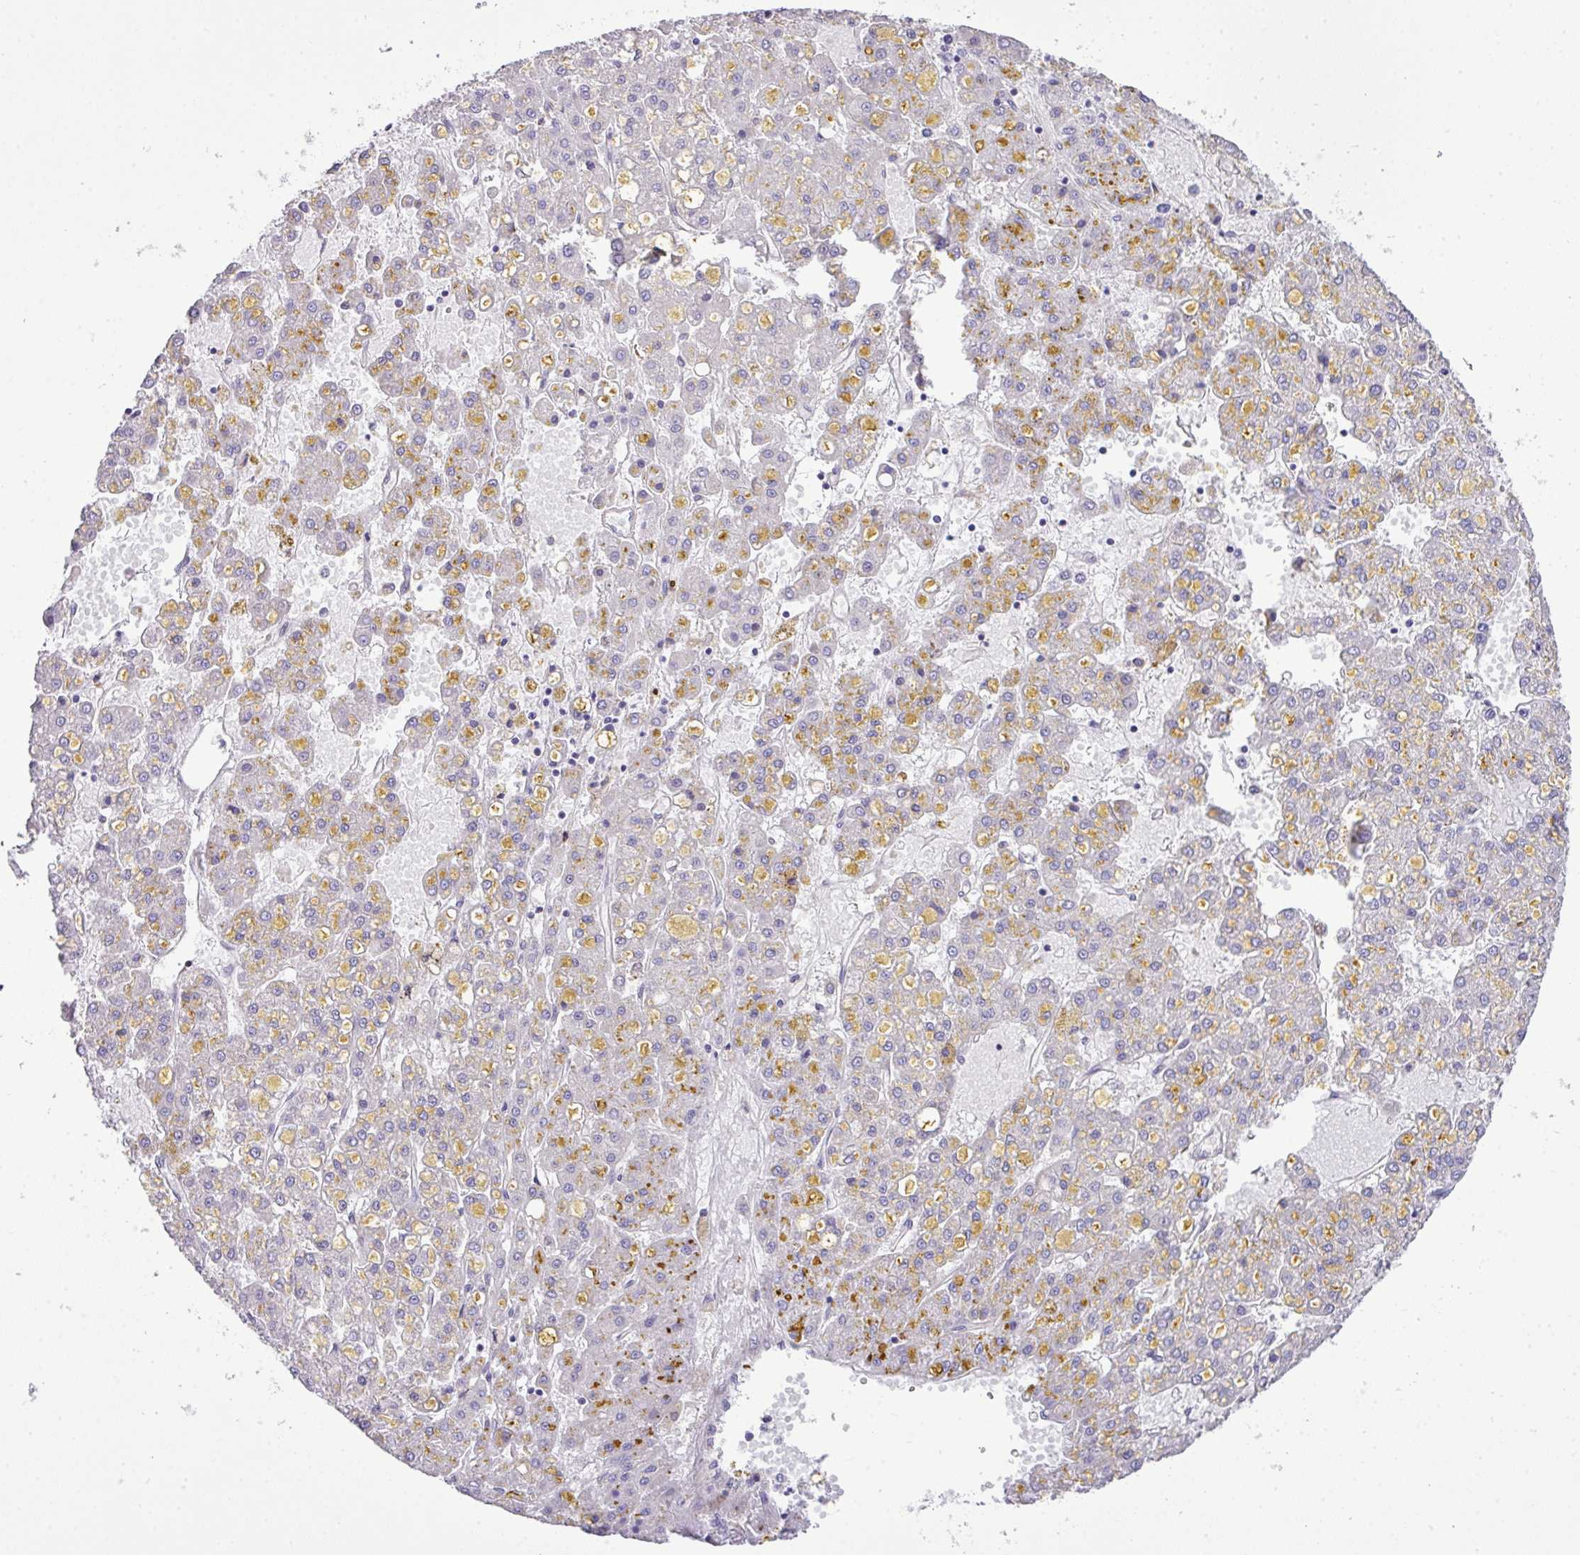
{"staining": {"intensity": "negative", "quantity": "none", "location": "none"}, "tissue": "liver cancer", "cell_type": "Tumor cells", "image_type": "cancer", "snomed": [{"axis": "morphology", "description": "Carcinoma, Hepatocellular, NOS"}, {"axis": "topography", "description": "Liver"}], "caption": "This is an immunohistochemistry (IHC) image of human liver cancer (hepatocellular carcinoma). There is no staining in tumor cells.", "gene": "CFAP97", "patient": {"sex": "male", "age": 67}}